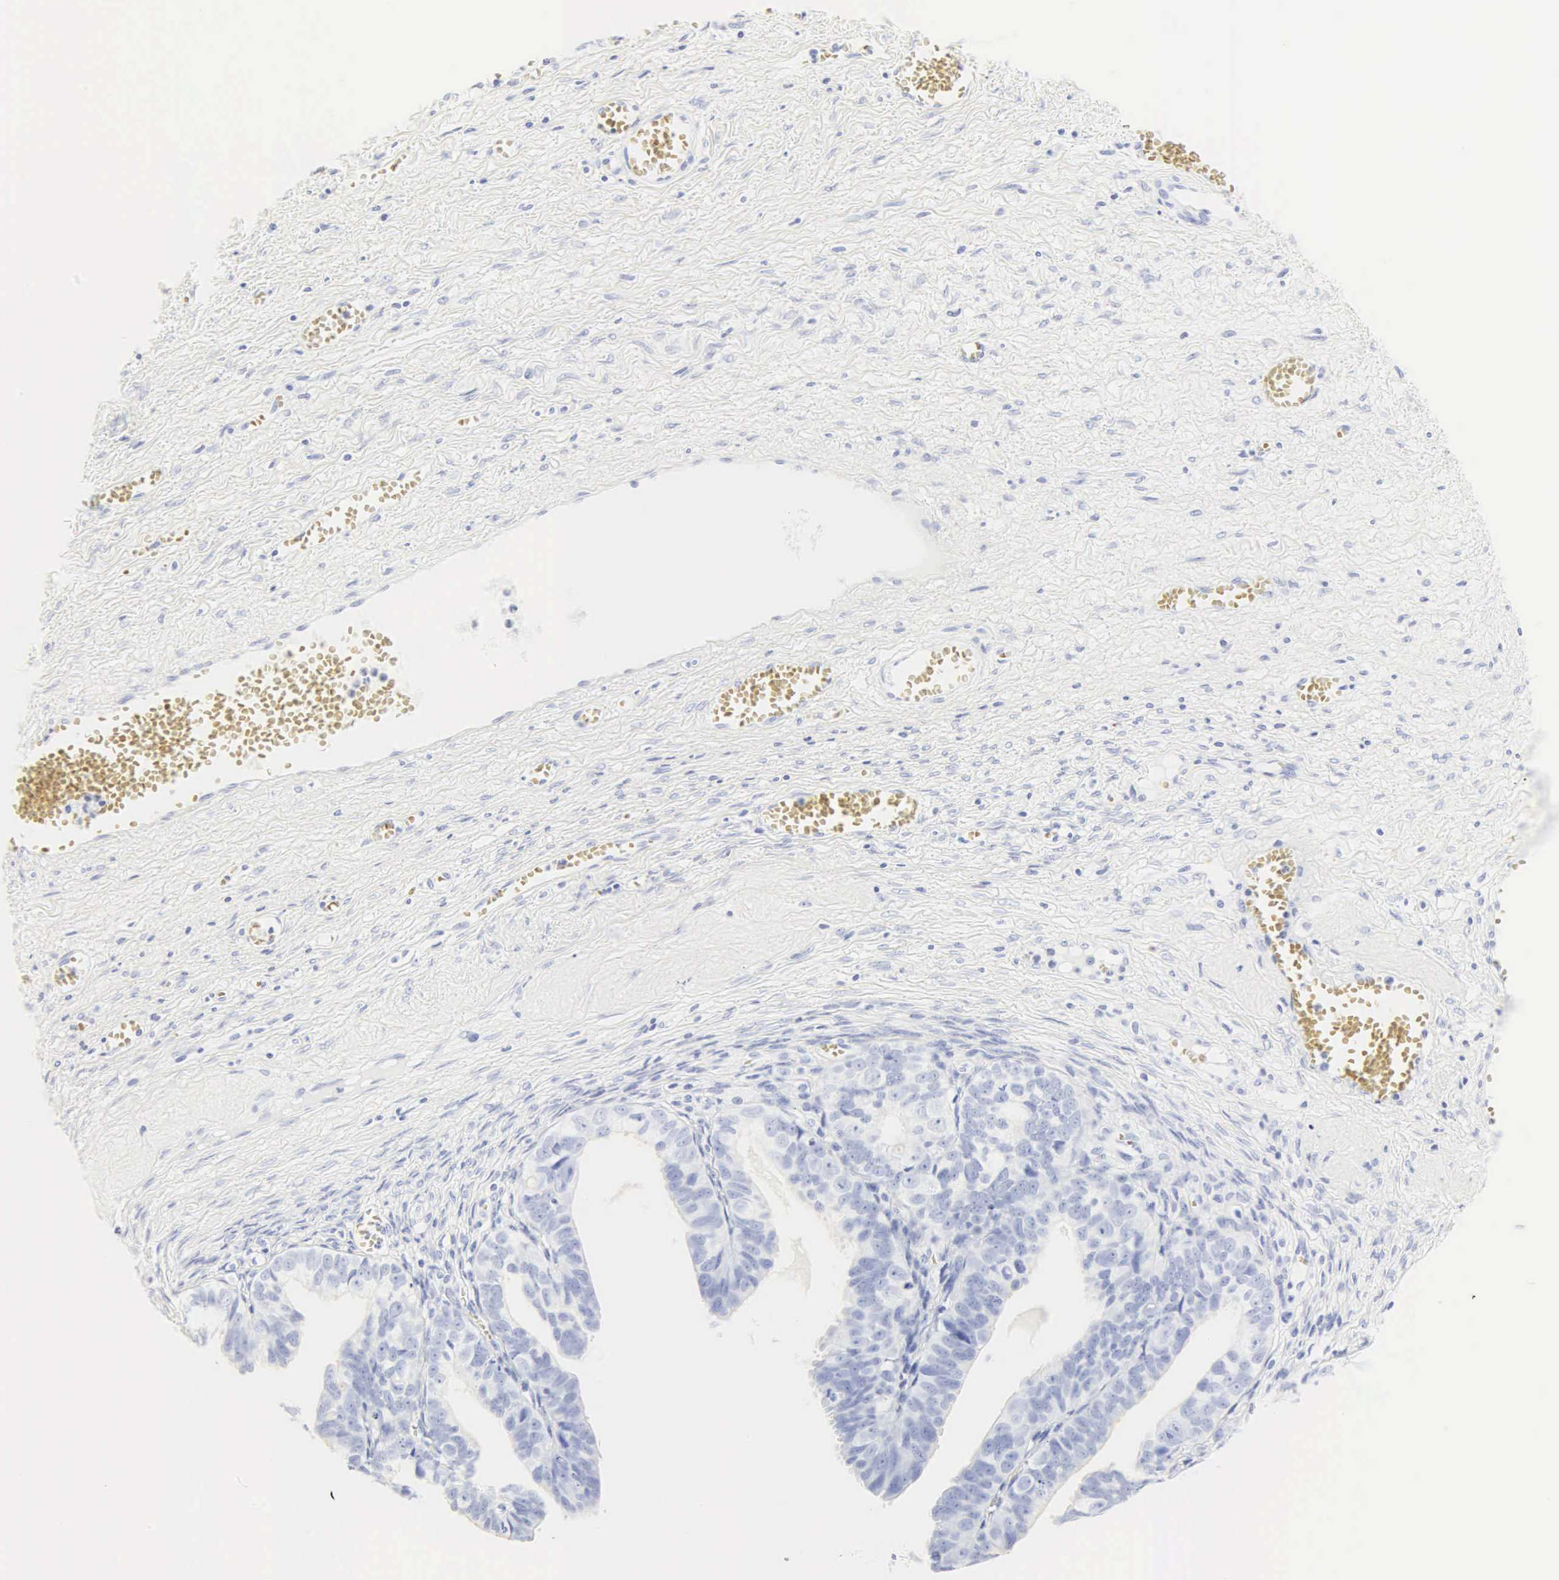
{"staining": {"intensity": "negative", "quantity": "none", "location": "none"}, "tissue": "ovarian cancer", "cell_type": "Tumor cells", "image_type": "cancer", "snomed": [{"axis": "morphology", "description": "Carcinoma, endometroid"}, {"axis": "topography", "description": "Ovary"}], "caption": "Ovarian cancer (endometroid carcinoma) stained for a protein using IHC reveals no positivity tumor cells.", "gene": "CGB3", "patient": {"sex": "female", "age": 85}}